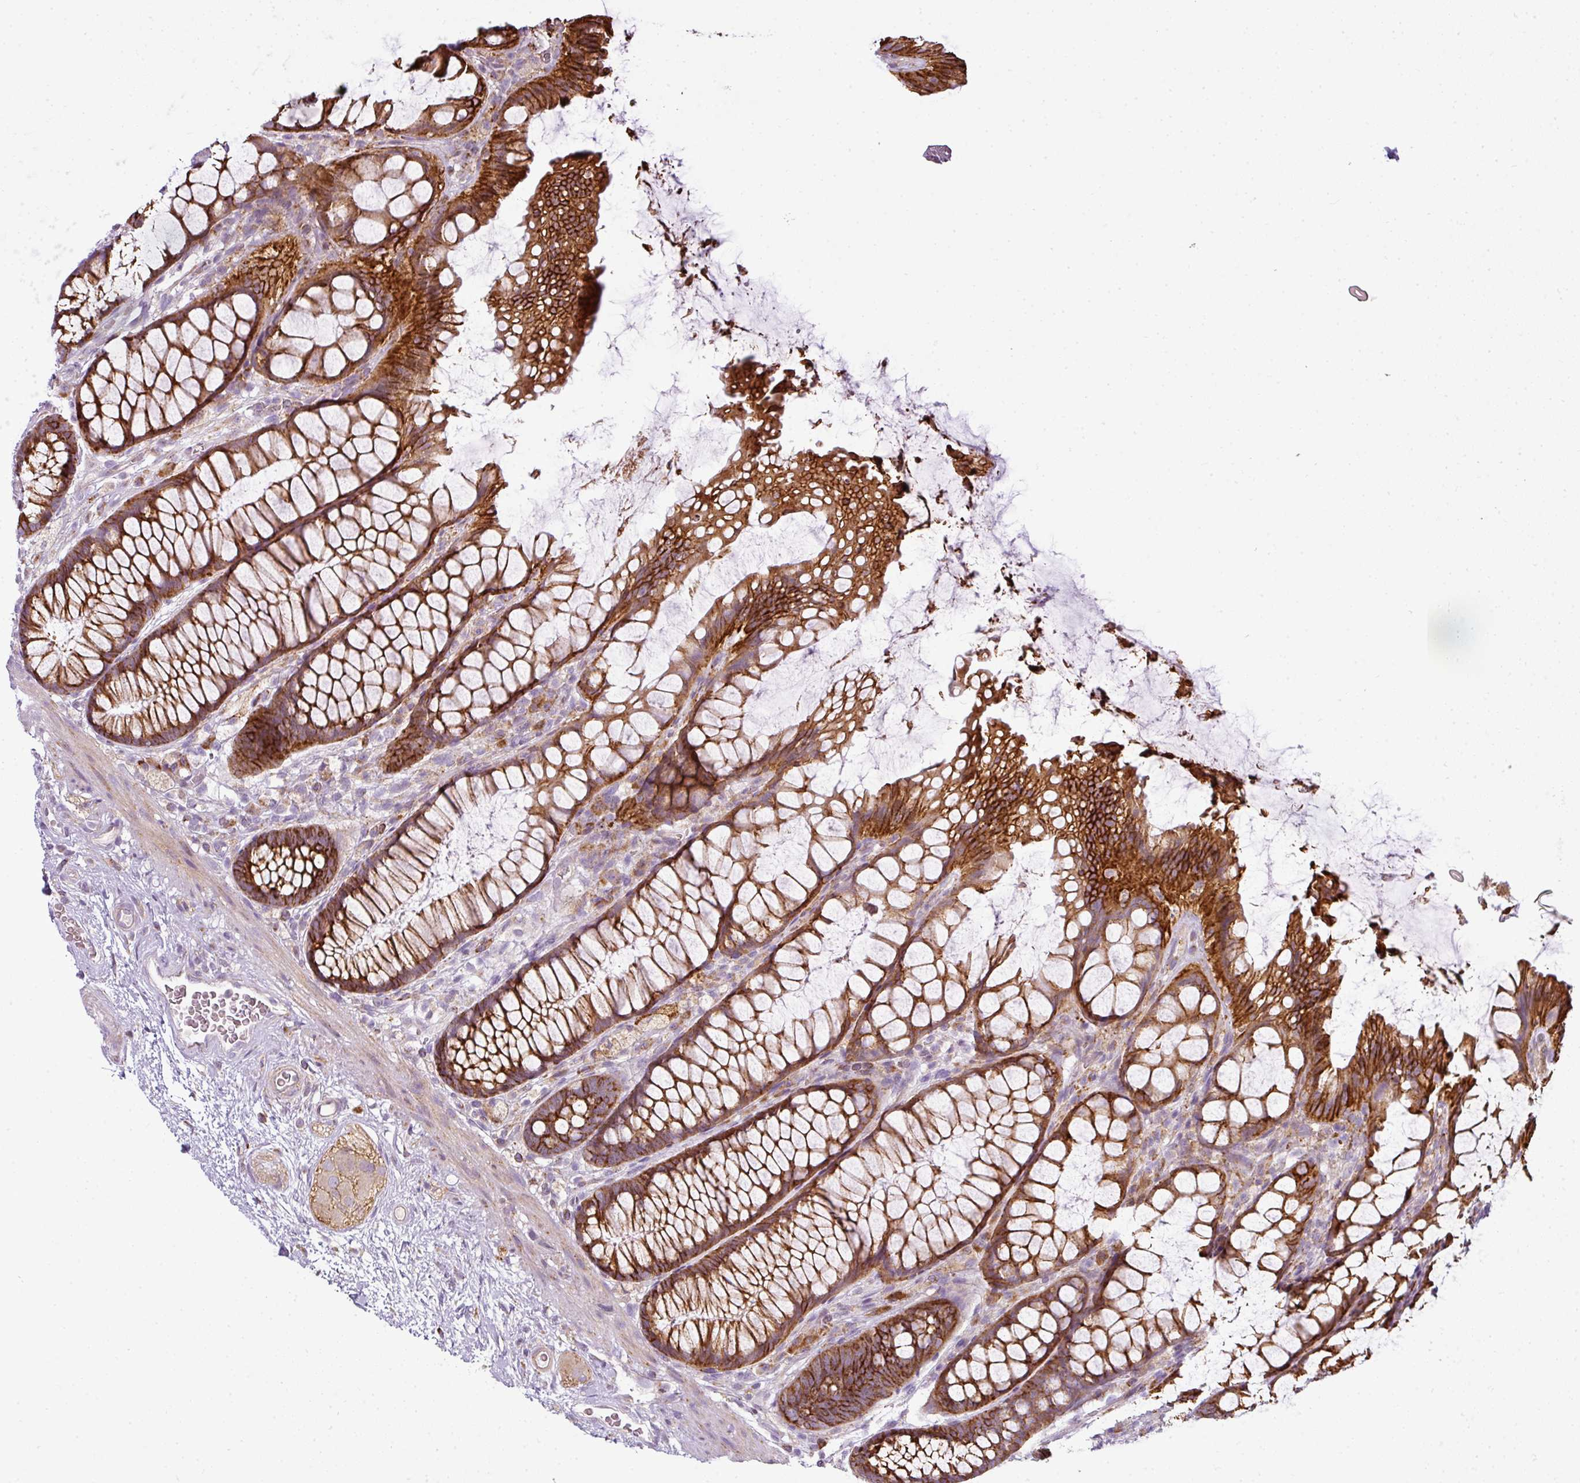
{"staining": {"intensity": "strong", "quantity": ">75%", "location": "cytoplasmic/membranous"}, "tissue": "rectum", "cell_type": "Glandular cells", "image_type": "normal", "snomed": [{"axis": "morphology", "description": "Normal tissue, NOS"}, {"axis": "topography", "description": "Rectum"}], "caption": "Protein expression analysis of normal rectum shows strong cytoplasmic/membranous staining in approximately >75% of glandular cells. The staining was performed using DAB (3,3'-diaminobenzidine) to visualize the protein expression in brown, while the nuclei were stained in blue with hematoxylin (Magnification: 20x).", "gene": "ANKRD18A", "patient": {"sex": "female", "age": 67}}